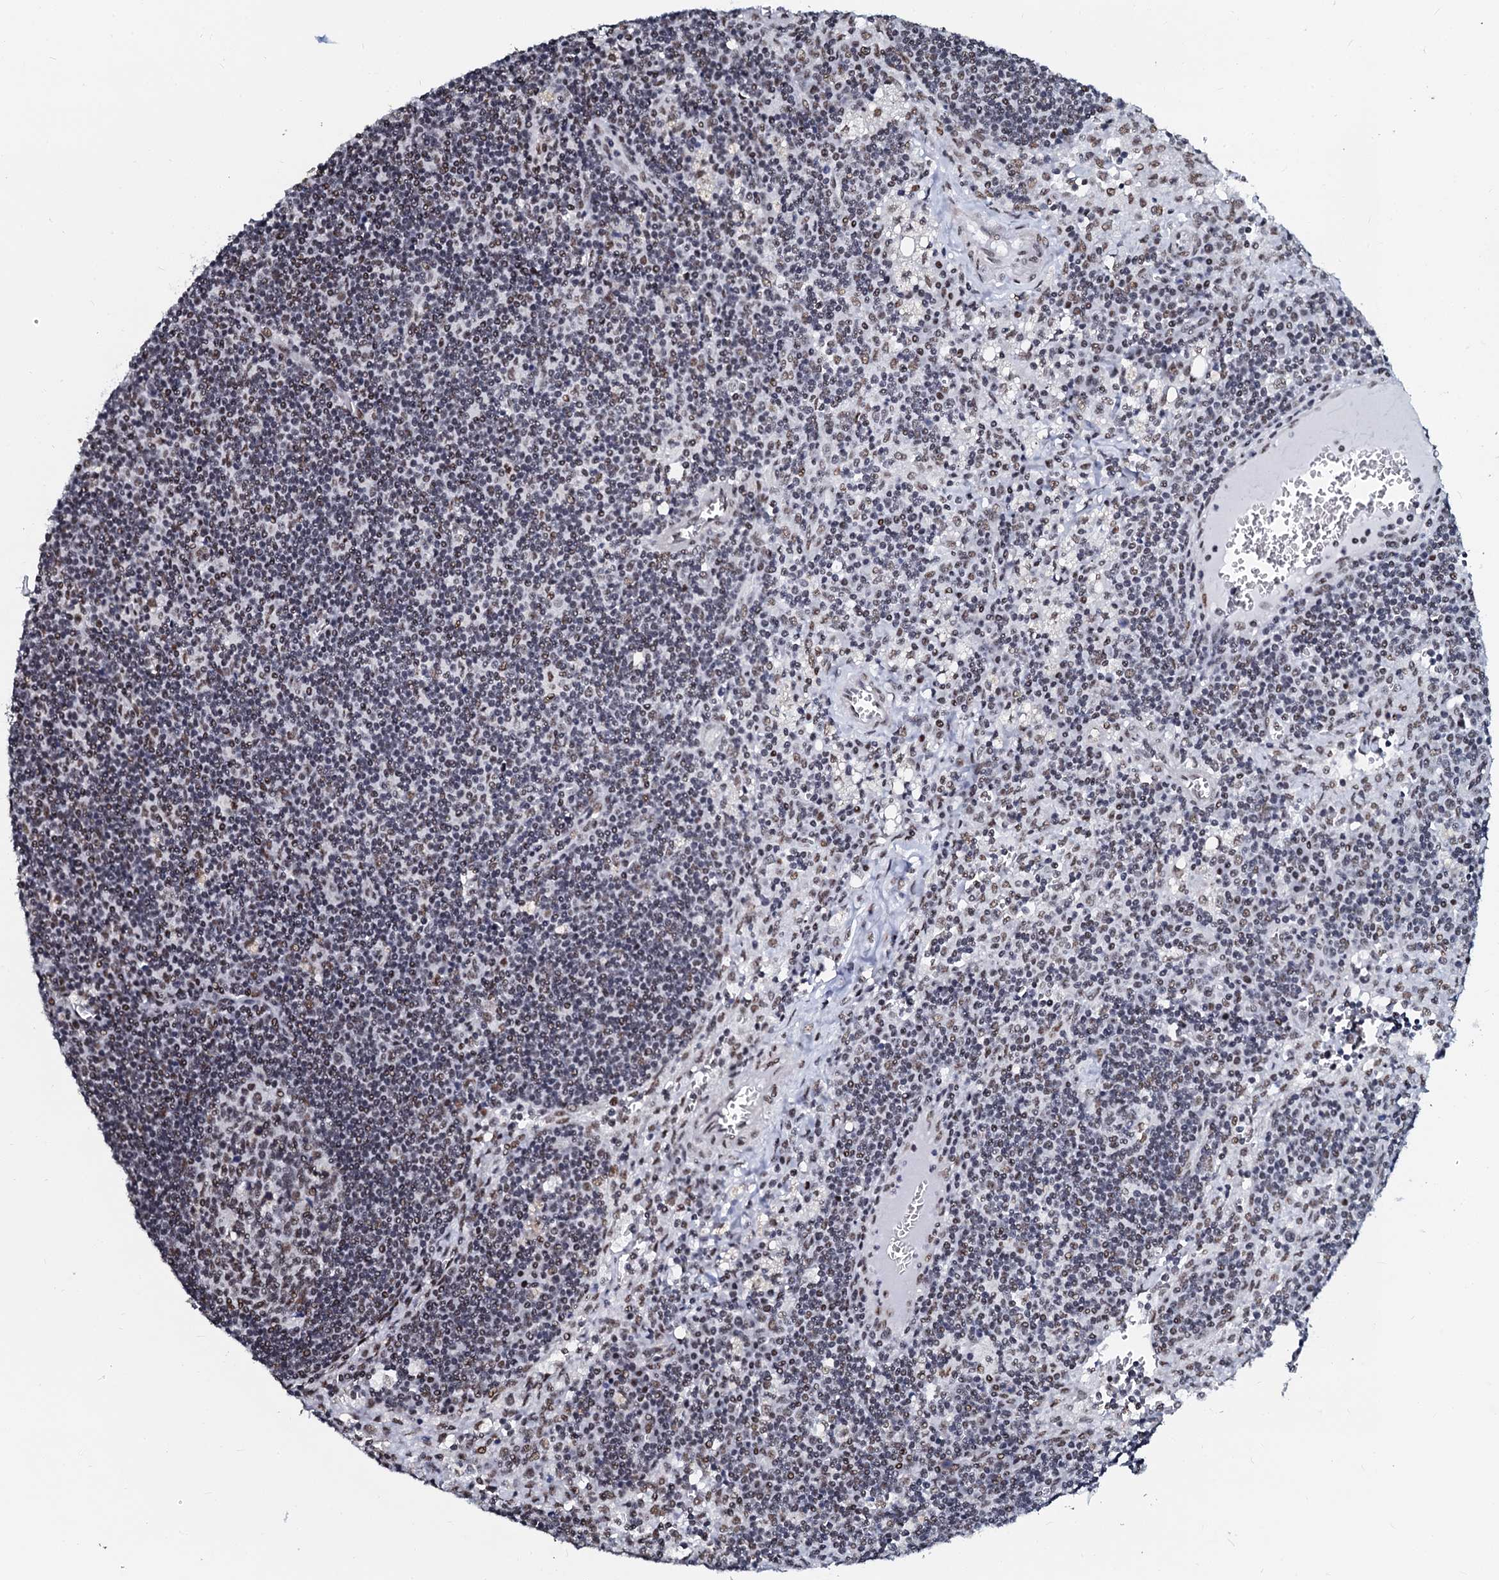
{"staining": {"intensity": "moderate", "quantity": ">75%", "location": "nuclear"}, "tissue": "lymph node", "cell_type": "Germinal center cells", "image_type": "normal", "snomed": [{"axis": "morphology", "description": "Normal tissue, NOS"}, {"axis": "topography", "description": "Lymph node"}], "caption": "Immunohistochemistry (IHC) of unremarkable human lymph node reveals medium levels of moderate nuclear staining in about >75% of germinal center cells.", "gene": "SLTM", "patient": {"sex": "male", "age": 58}}